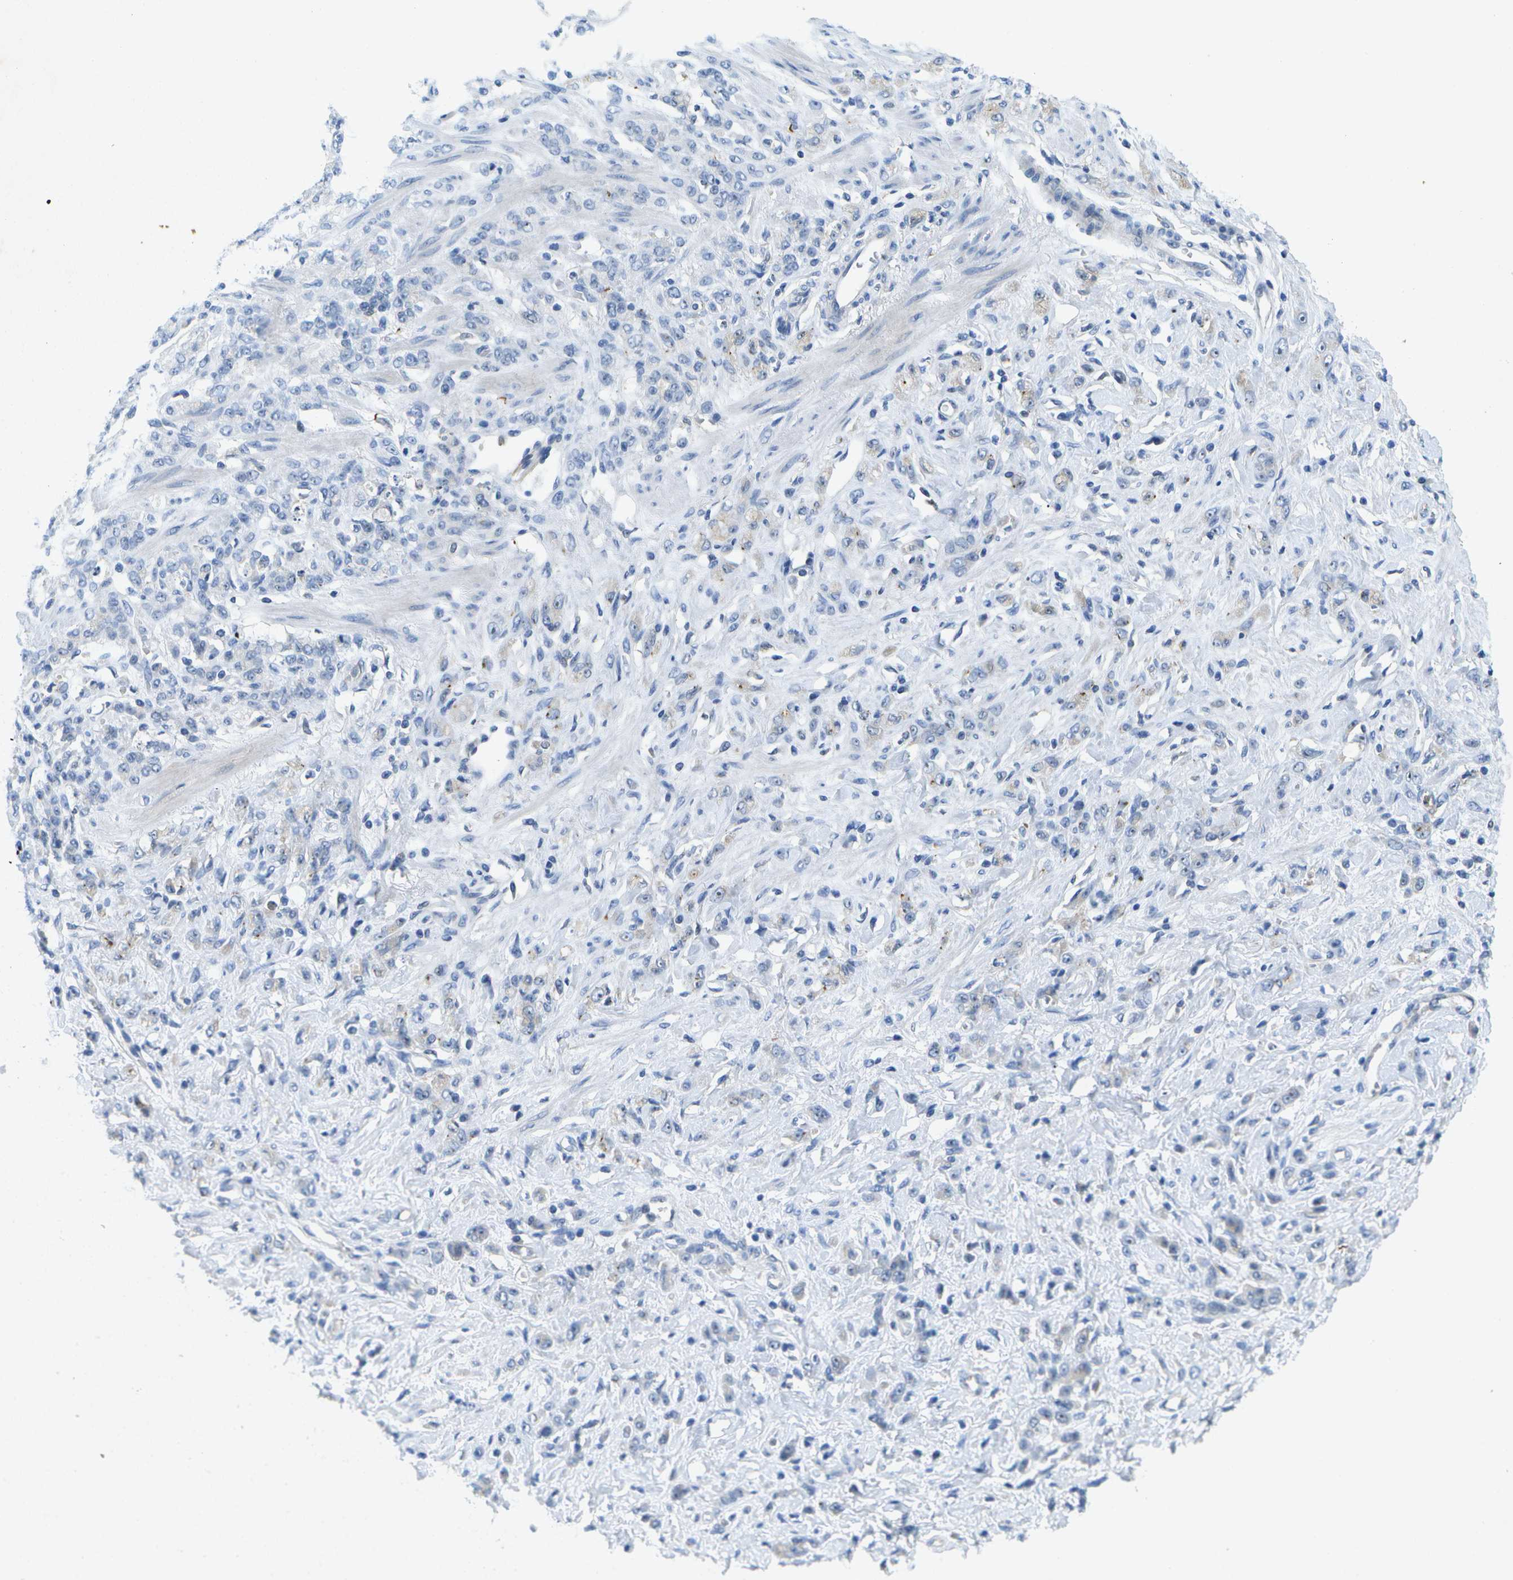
{"staining": {"intensity": "negative", "quantity": "none", "location": "none"}, "tissue": "stomach cancer", "cell_type": "Tumor cells", "image_type": "cancer", "snomed": [{"axis": "morphology", "description": "Normal tissue, NOS"}, {"axis": "morphology", "description": "Adenocarcinoma, NOS"}, {"axis": "topography", "description": "Stomach"}], "caption": "Human adenocarcinoma (stomach) stained for a protein using immunohistochemistry reveals no expression in tumor cells.", "gene": "LIPG", "patient": {"sex": "male", "age": 82}}